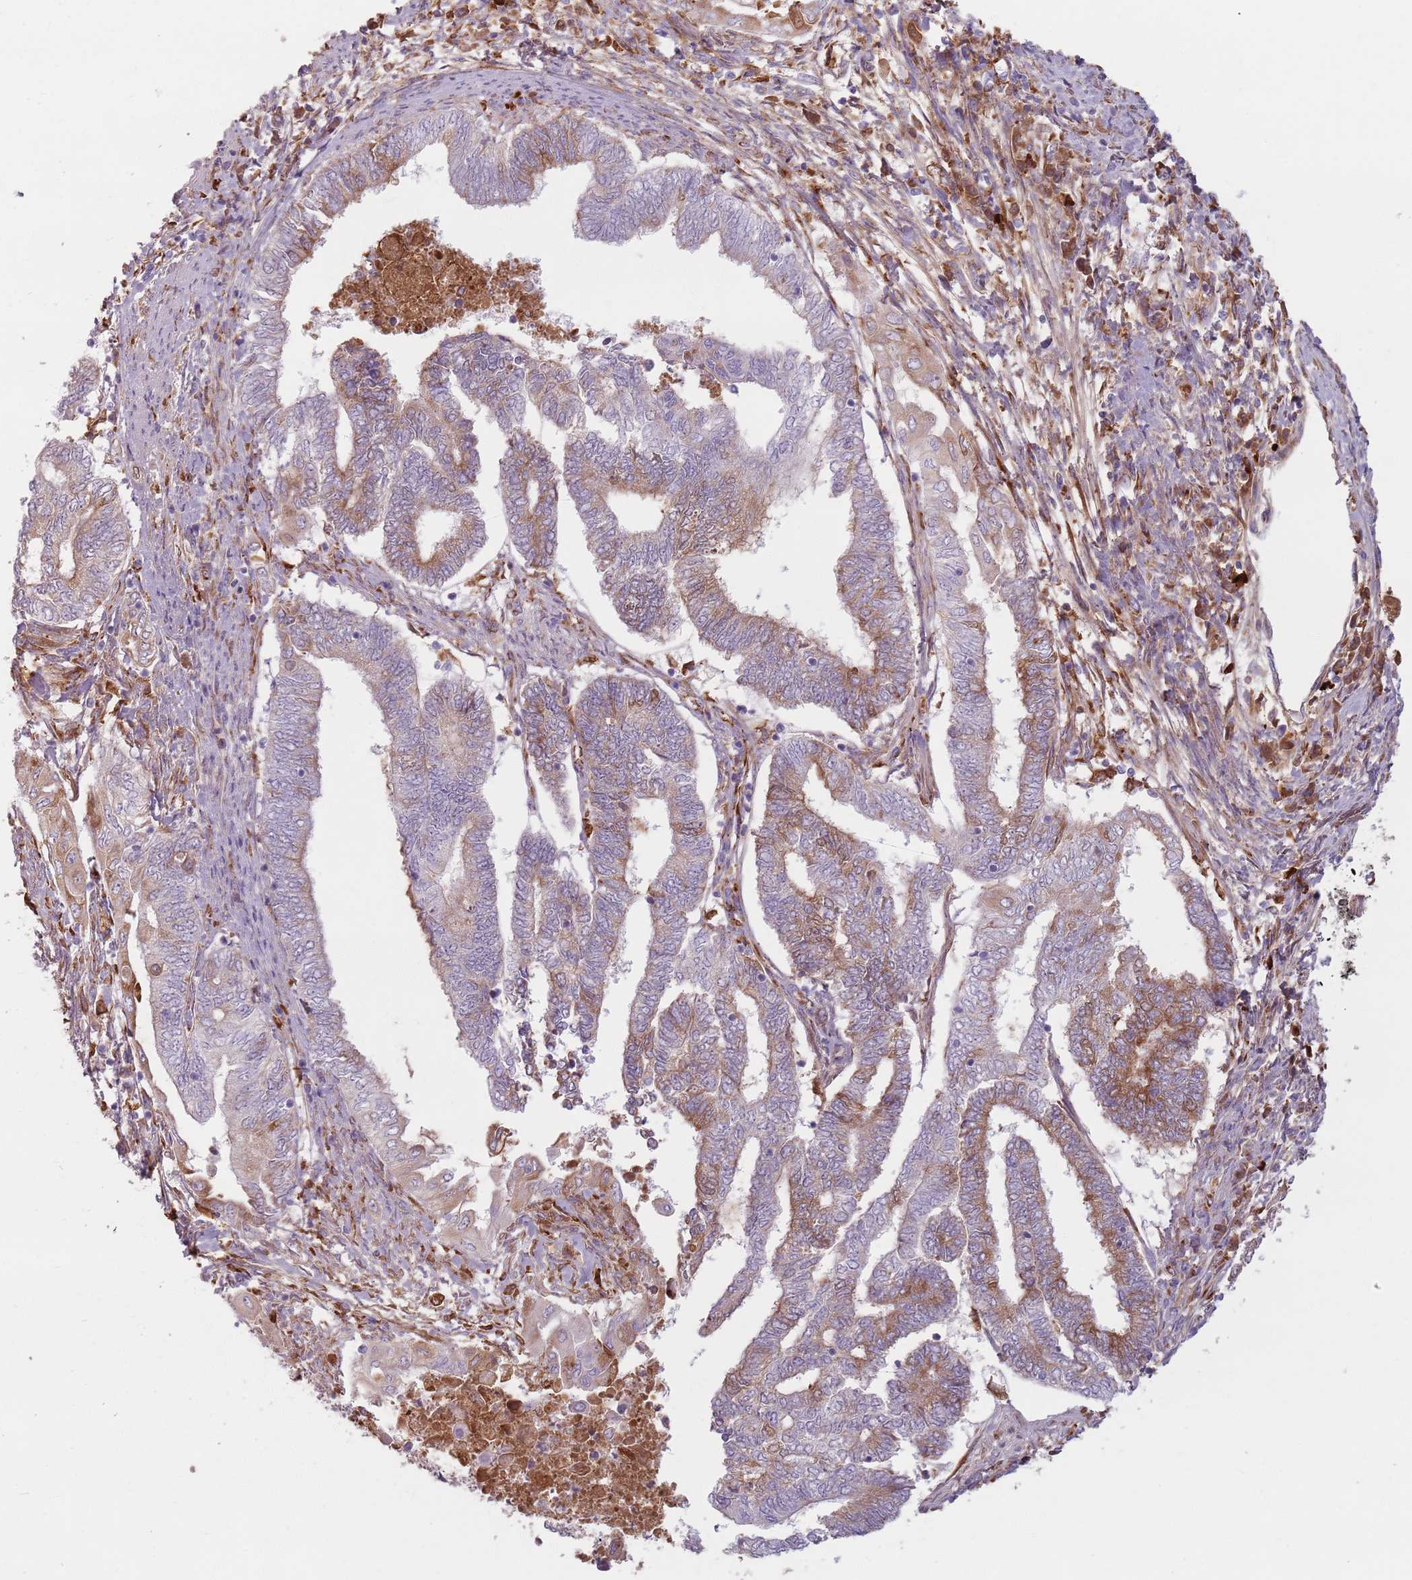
{"staining": {"intensity": "moderate", "quantity": "25%-75%", "location": "cytoplasmic/membranous"}, "tissue": "endometrial cancer", "cell_type": "Tumor cells", "image_type": "cancer", "snomed": [{"axis": "morphology", "description": "Adenocarcinoma, NOS"}, {"axis": "topography", "description": "Uterus"}, {"axis": "topography", "description": "Endometrium"}], "caption": "Immunohistochemistry (IHC) of adenocarcinoma (endometrial) reveals medium levels of moderate cytoplasmic/membranous positivity in about 25%-75% of tumor cells. (DAB = brown stain, brightfield microscopy at high magnification).", "gene": "COLGALT1", "patient": {"sex": "female", "age": 70}}